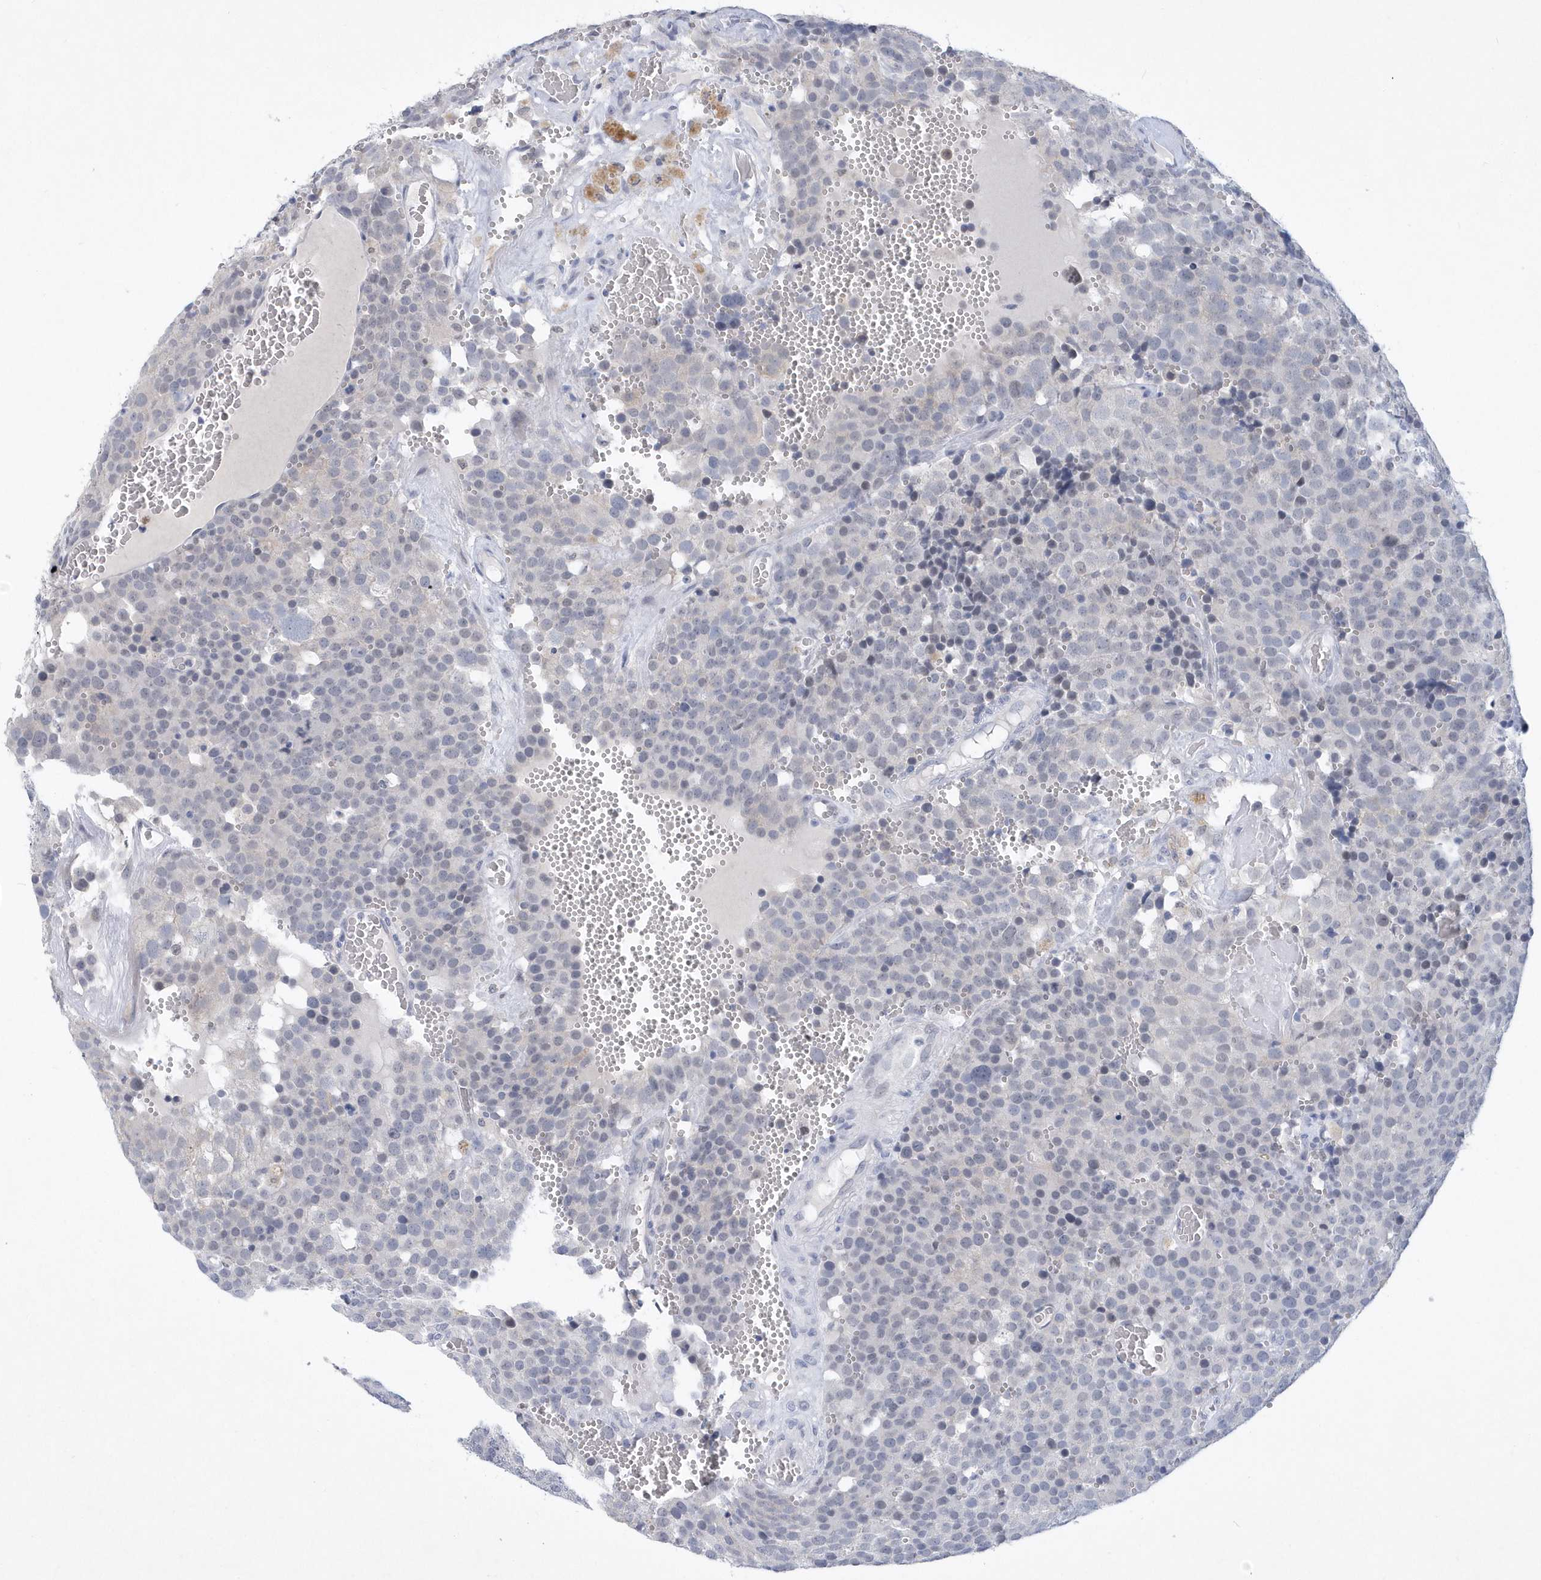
{"staining": {"intensity": "negative", "quantity": "none", "location": "none"}, "tissue": "testis cancer", "cell_type": "Tumor cells", "image_type": "cancer", "snomed": [{"axis": "morphology", "description": "Seminoma, NOS"}, {"axis": "topography", "description": "Testis"}], "caption": "Protein analysis of testis cancer (seminoma) displays no significant staining in tumor cells.", "gene": "SRGAP3", "patient": {"sex": "male", "age": 71}}